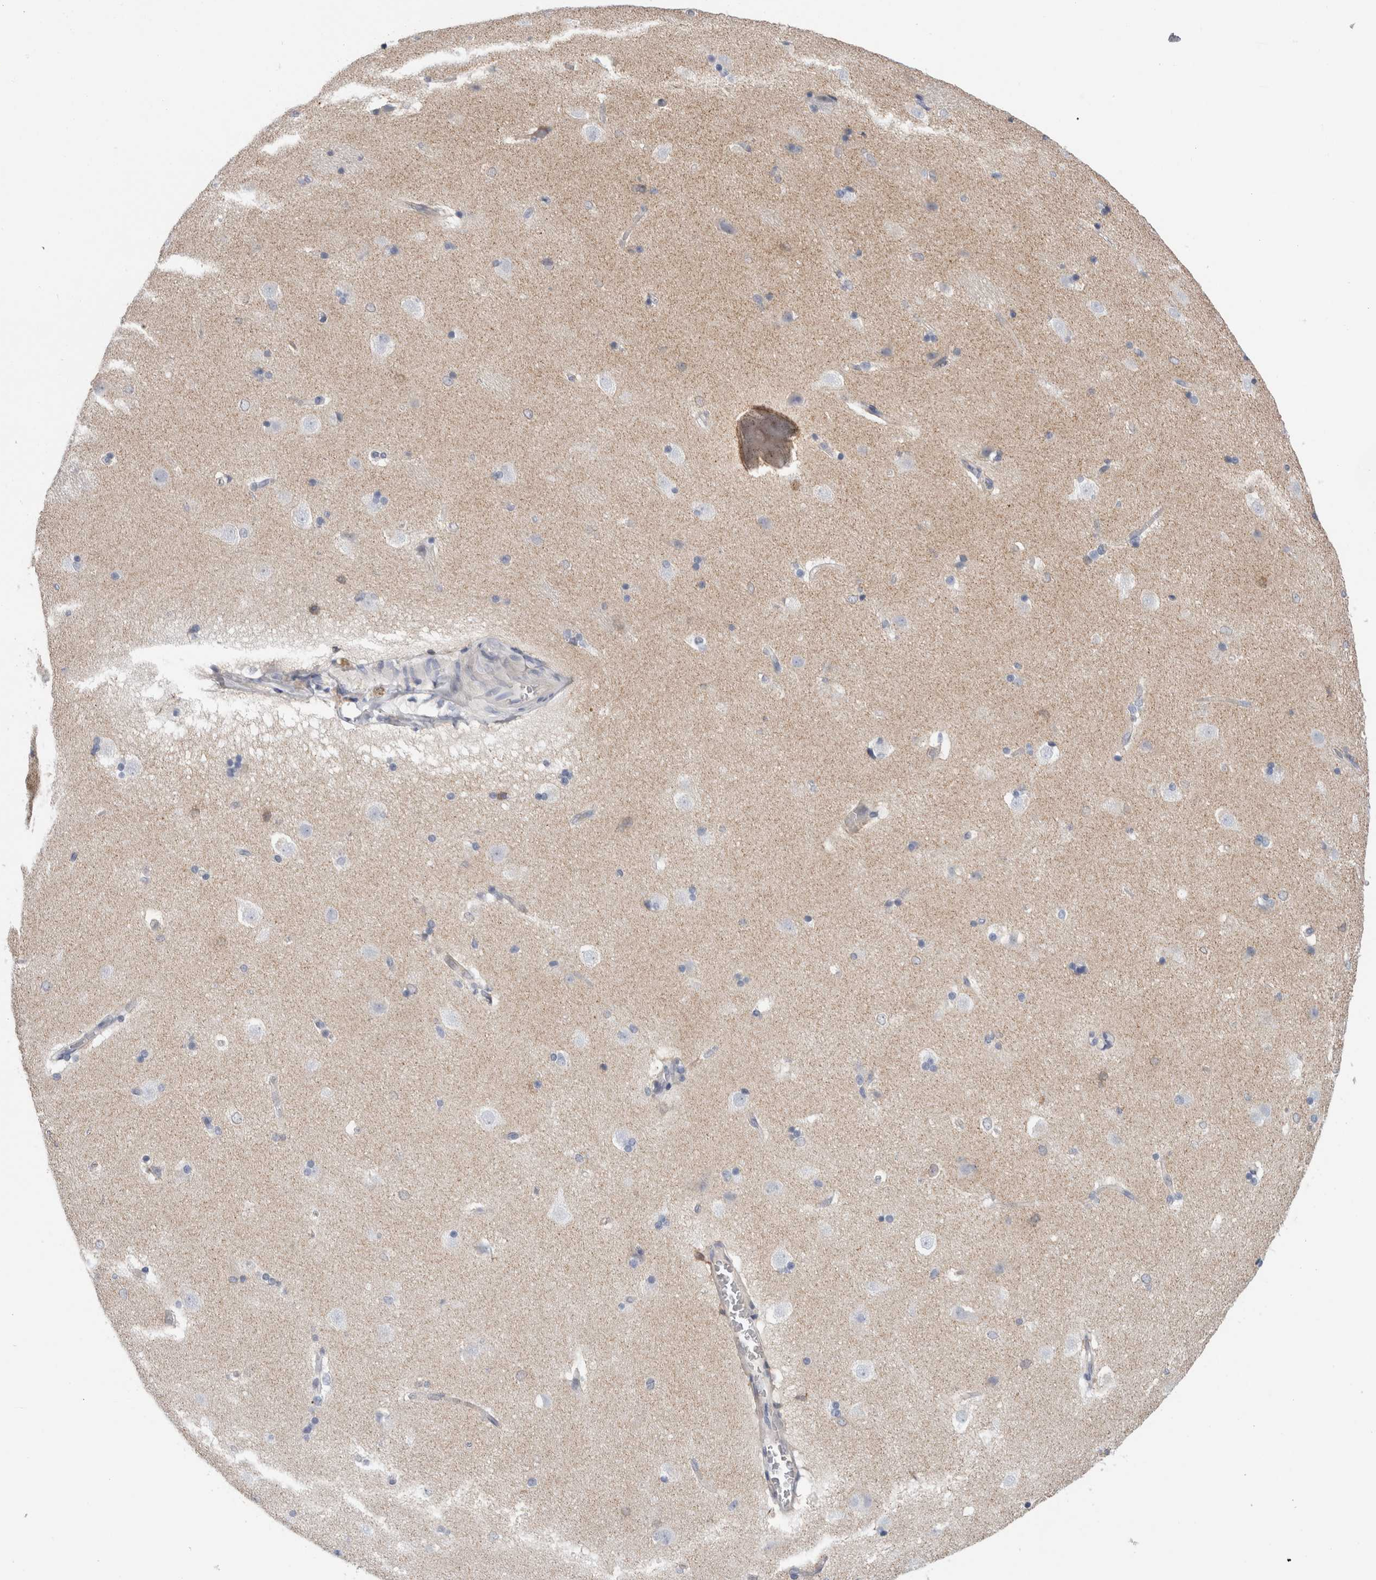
{"staining": {"intensity": "negative", "quantity": "none", "location": "none"}, "tissue": "caudate", "cell_type": "Glial cells", "image_type": "normal", "snomed": [{"axis": "morphology", "description": "Normal tissue, NOS"}, {"axis": "topography", "description": "Lateral ventricle wall"}], "caption": "Image shows no protein staining in glial cells of benign caudate.", "gene": "CD55", "patient": {"sex": "female", "age": 19}}